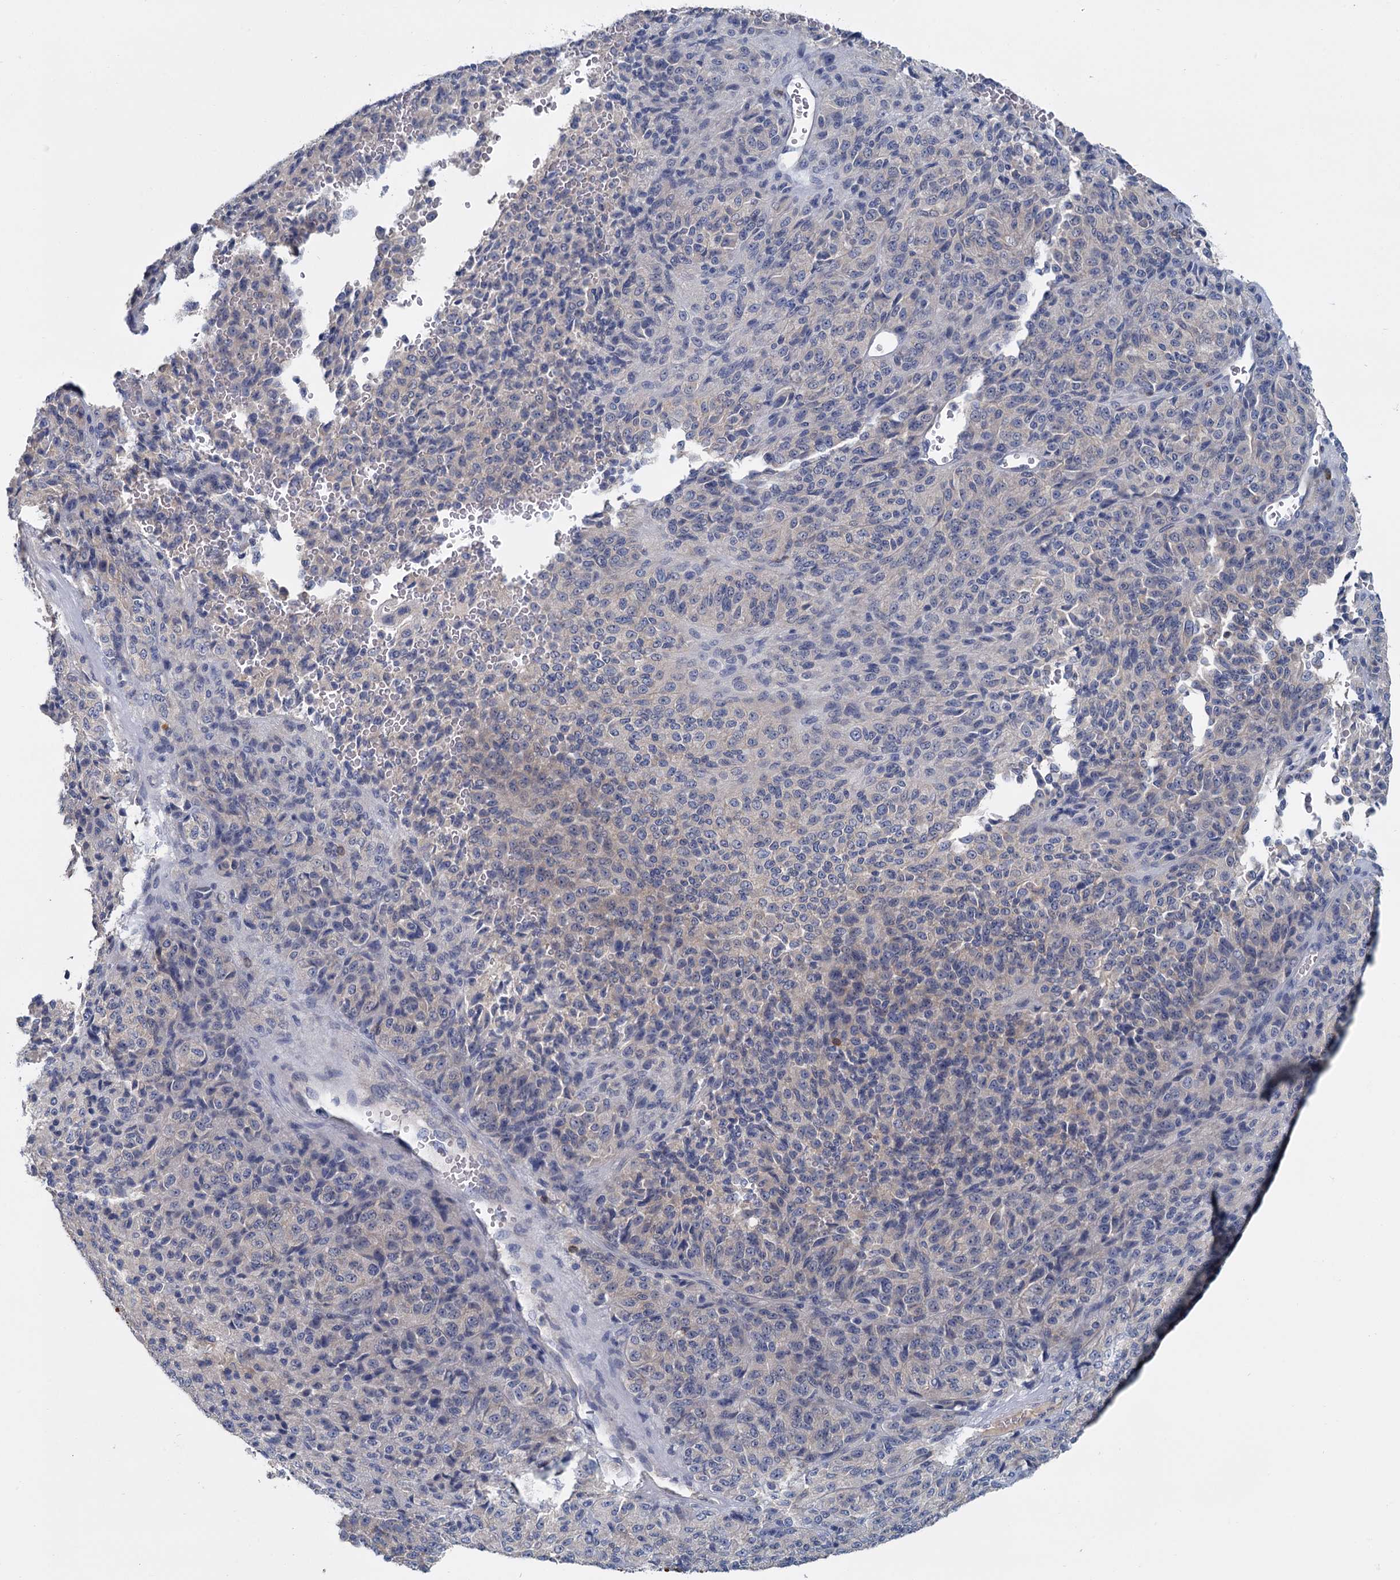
{"staining": {"intensity": "negative", "quantity": "none", "location": "none"}, "tissue": "melanoma", "cell_type": "Tumor cells", "image_type": "cancer", "snomed": [{"axis": "morphology", "description": "Malignant melanoma, Metastatic site"}, {"axis": "topography", "description": "Brain"}], "caption": "The image exhibits no significant positivity in tumor cells of malignant melanoma (metastatic site).", "gene": "ACSM3", "patient": {"sex": "female", "age": 56}}